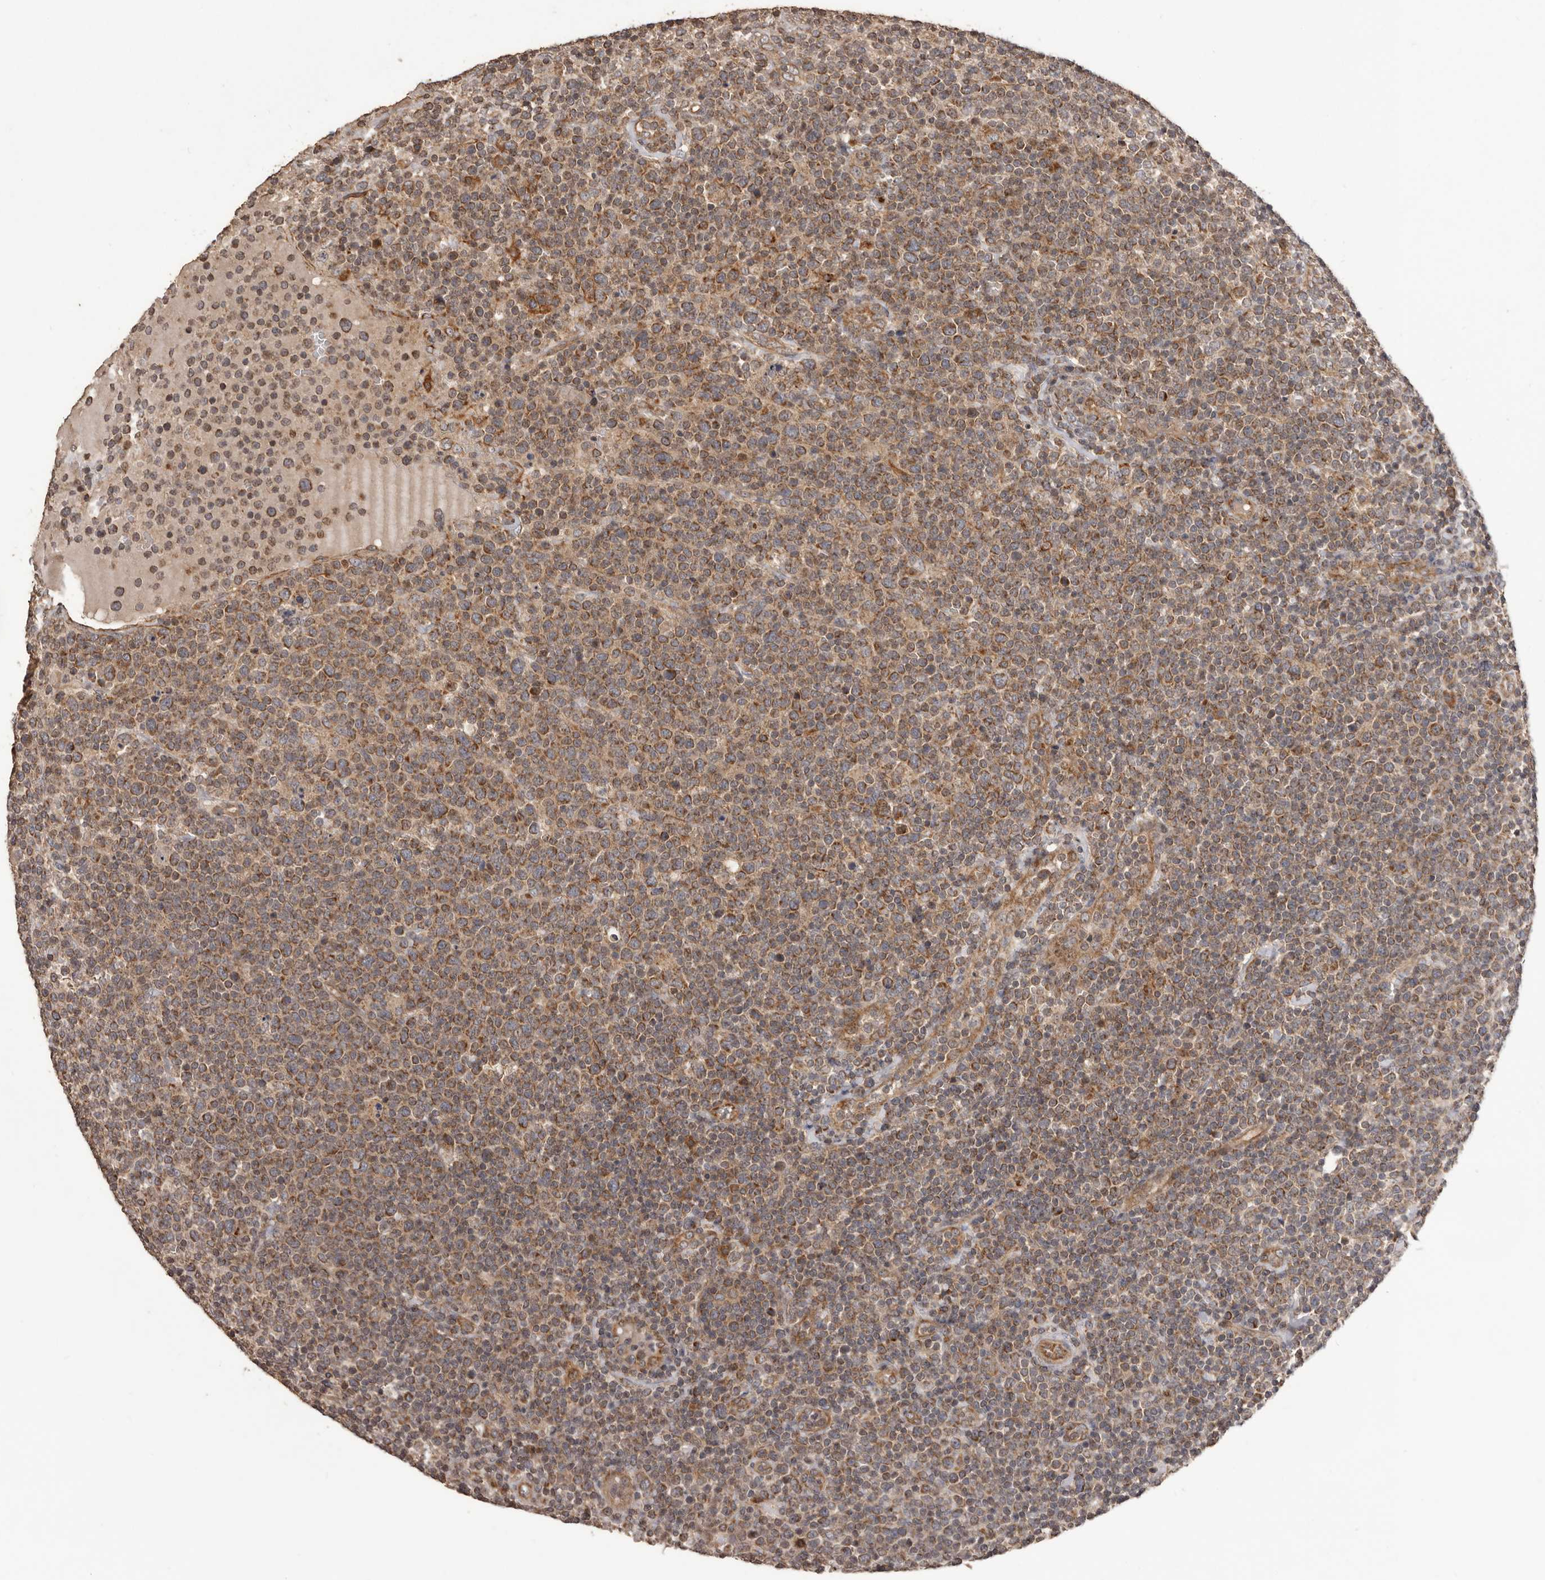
{"staining": {"intensity": "moderate", "quantity": ">75%", "location": "cytoplasmic/membranous"}, "tissue": "lymphoma", "cell_type": "Tumor cells", "image_type": "cancer", "snomed": [{"axis": "morphology", "description": "Malignant lymphoma, non-Hodgkin's type, High grade"}, {"axis": "topography", "description": "Lymph node"}], "caption": "An immunohistochemistry histopathology image of neoplastic tissue is shown. Protein staining in brown labels moderate cytoplasmic/membranous positivity in malignant lymphoma, non-Hodgkin's type (high-grade) within tumor cells. (Stains: DAB (3,3'-diaminobenzidine) in brown, nuclei in blue, Microscopy: brightfield microscopy at high magnification).", "gene": "QRSL1", "patient": {"sex": "male", "age": 61}}